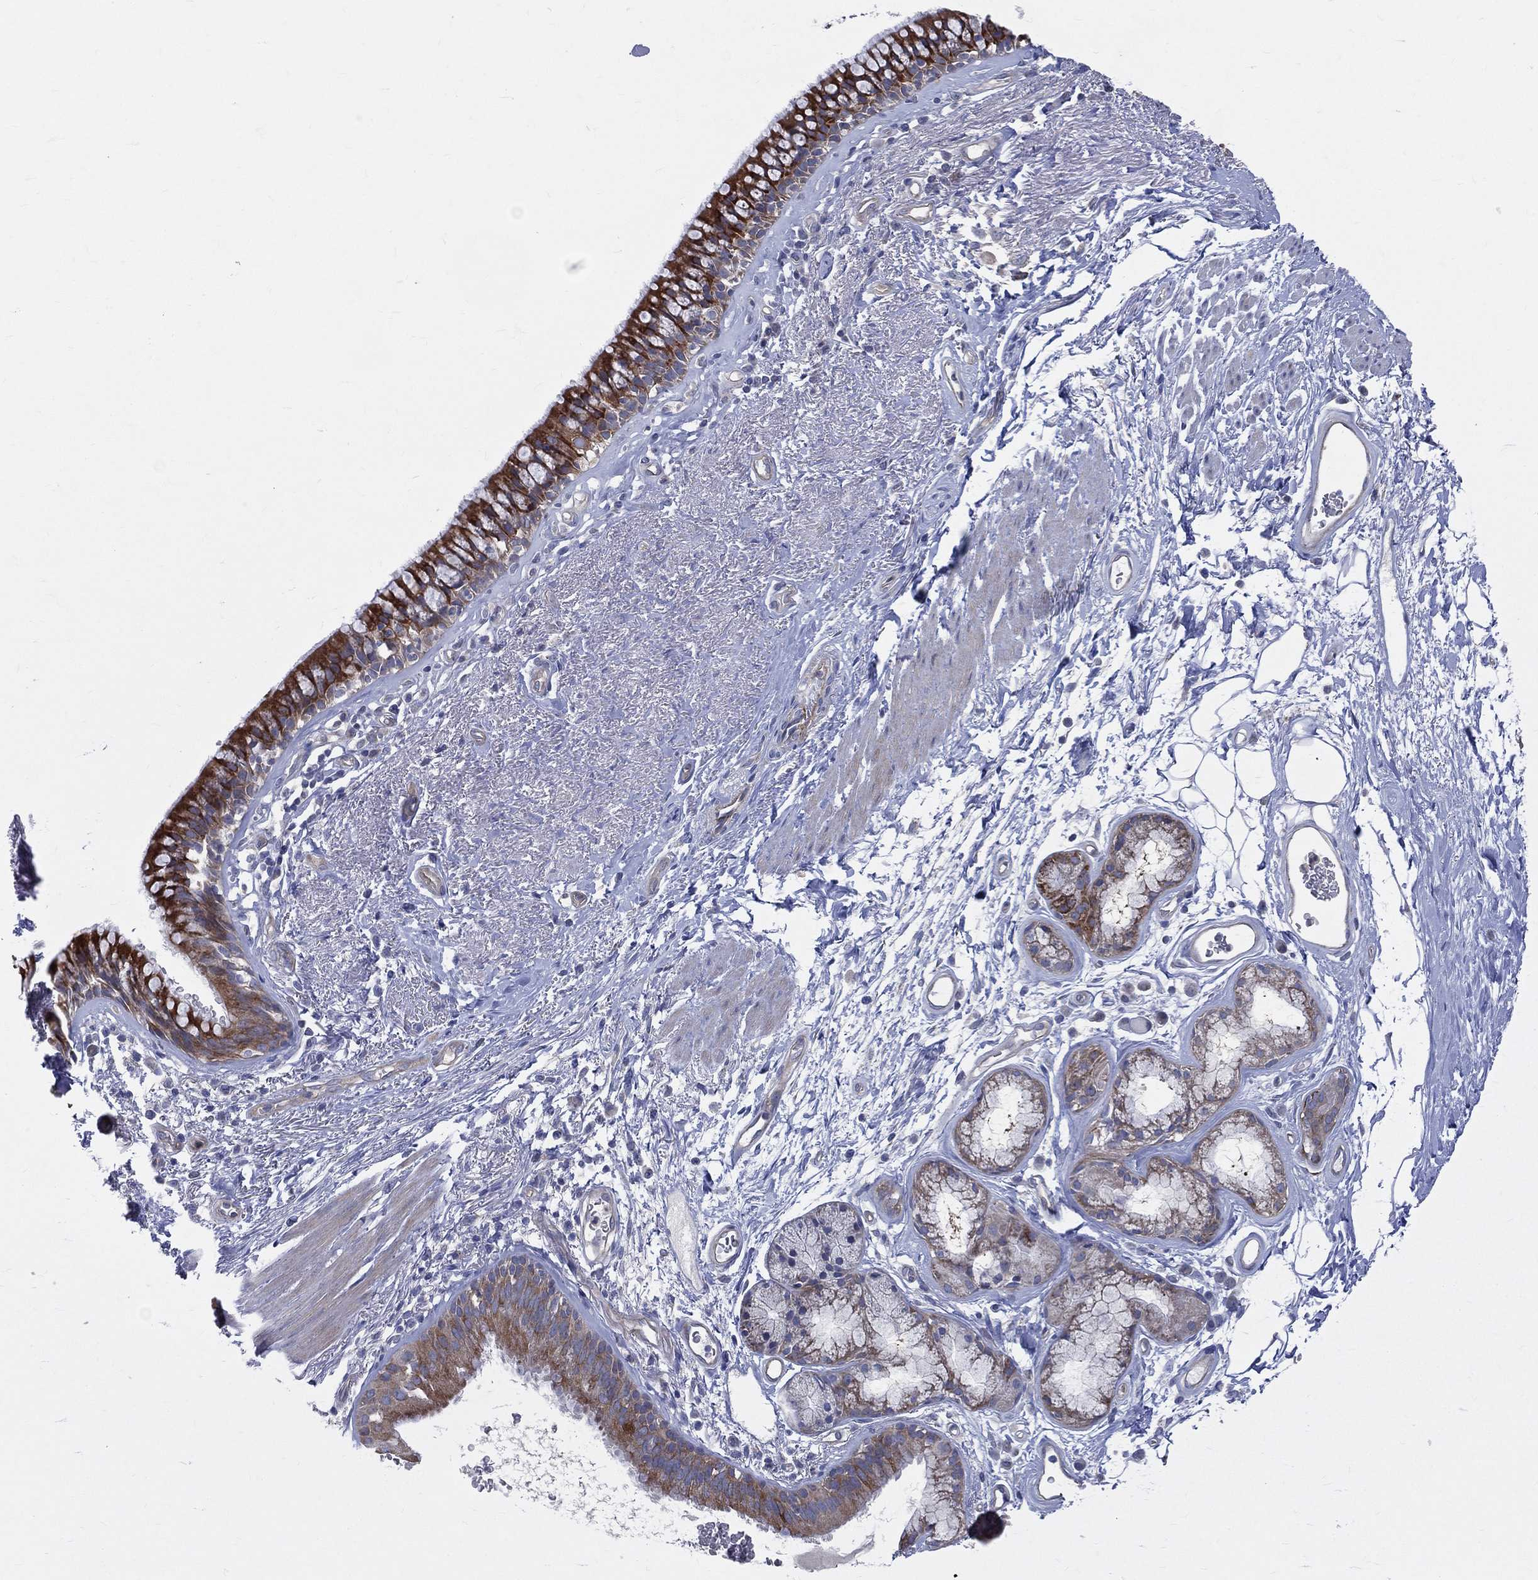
{"staining": {"intensity": "strong", "quantity": ">75%", "location": "cytoplasmic/membranous"}, "tissue": "bronchus", "cell_type": "Respiratory epithelial cells", "image_type": "normal", "snomed": [{"axis": "morphology", "description": "Normal tissue, NOS"}, {"axis": "topography", "description": "Bronchus"}], "caption": "Immunohistochemistry photomicrograph of benign bronchus: human bronchus stained using IHC displays high levels of strong protein expression localized specifically in the cytoplasmic/membranous of respiratory epithelial cells, appearing as a cytoplasmic/membranous brown color.", "gene": "POMZP3", "patient": {"sex": "male", "age": 82}}